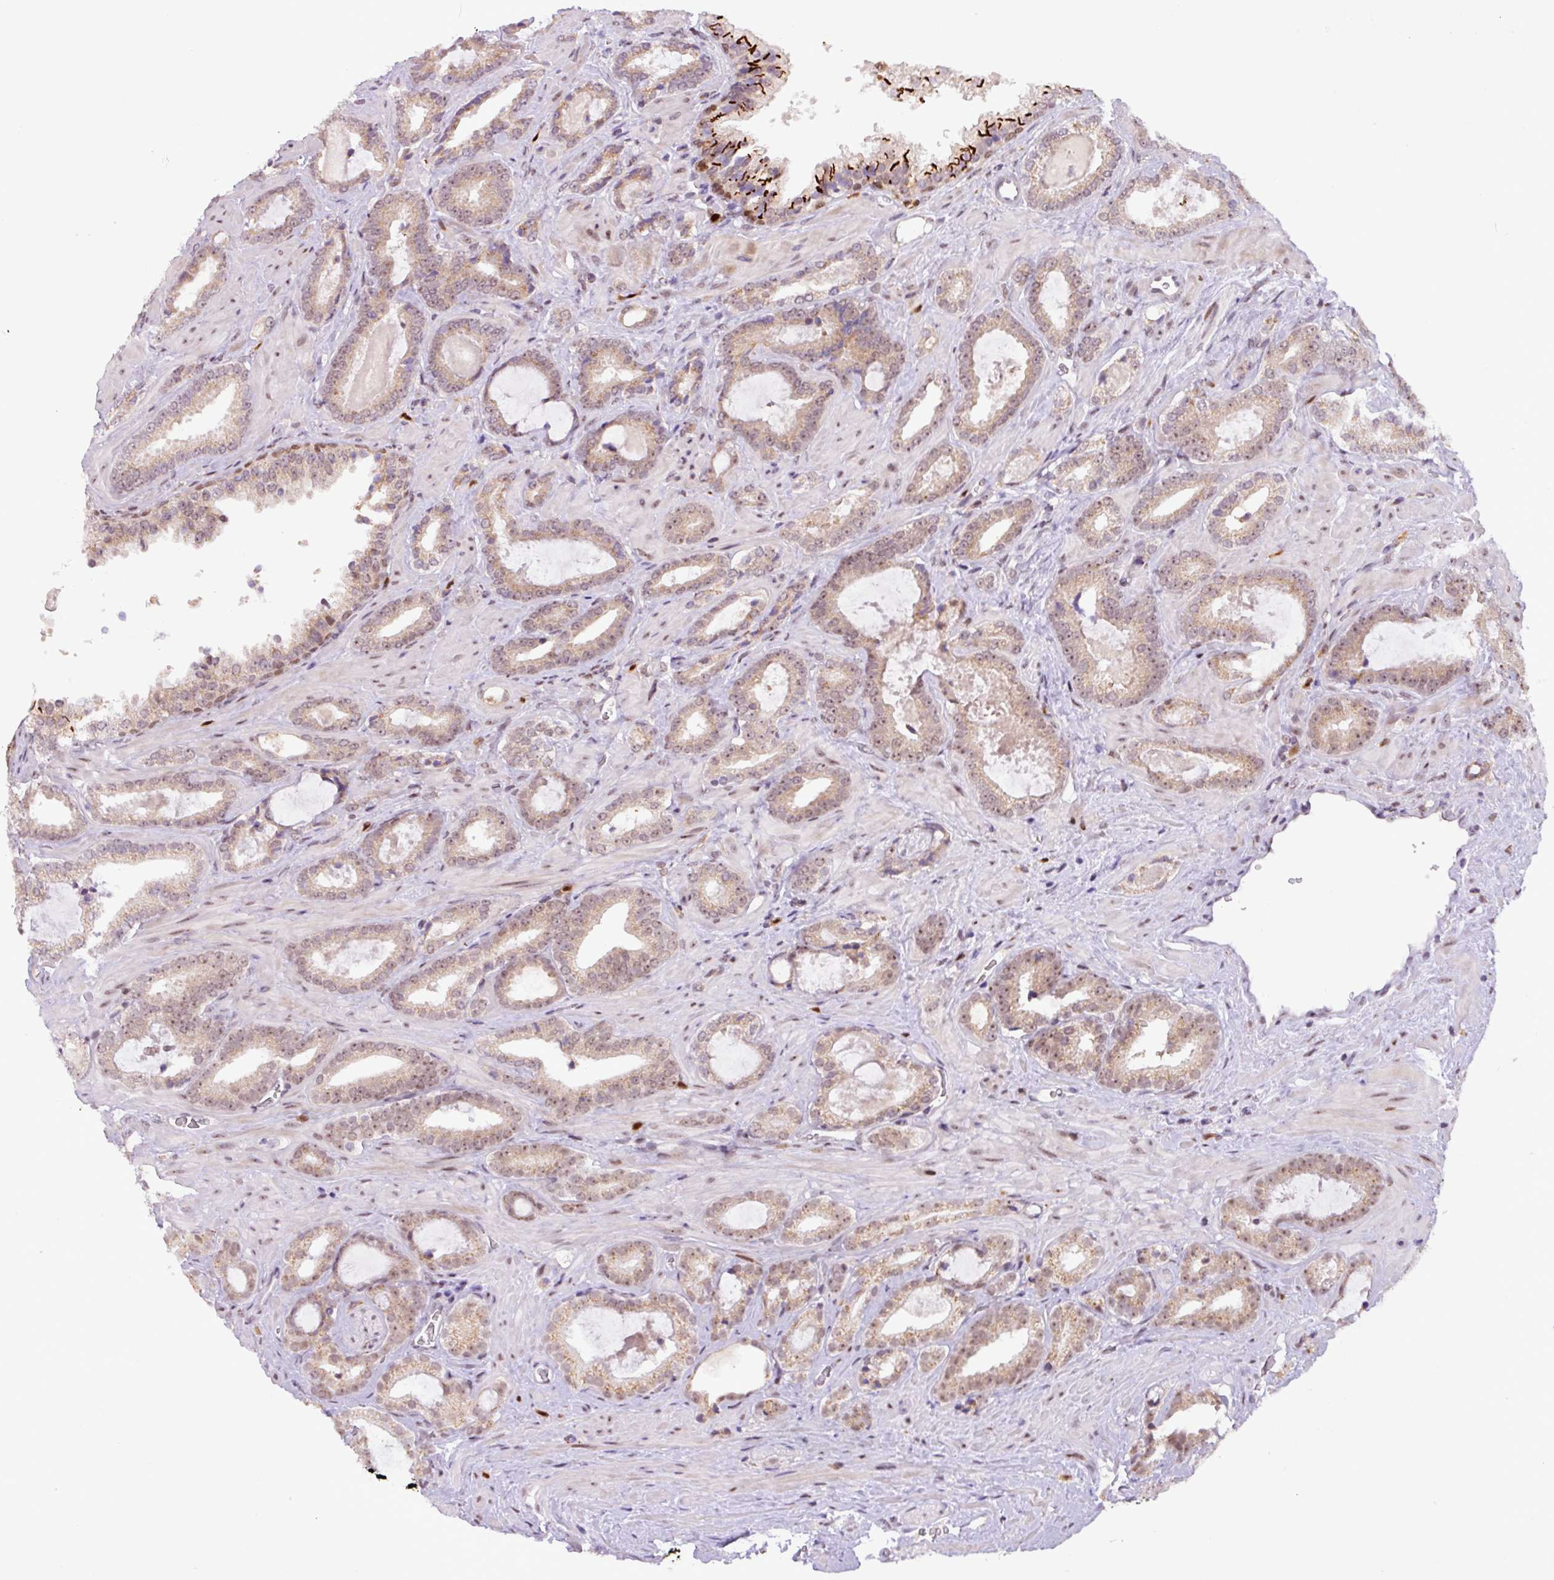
{"staining": {"intensity": "moderate", "quantity": ">75%", "location": "cytoplasmic/membranous,nuclear"}, "tissue": "prostate cancer", "cell_type": "Tumor cells", "image_type": "cancer", "snomed": [{"axis": "morphology", "description": "Adenocarcinoma, Low grade"}, {"axis": "topography", "description": "Prostate"}], "caption": "A medium amount of moderate cytoplasmic/membranous and nuclear staining is identified in approximately >75% of tumor cells in low-grade adenocarcinoma (prostate) tissue.", "gene": "BRD3", "patient": {"sex": "male", "age": 62}}